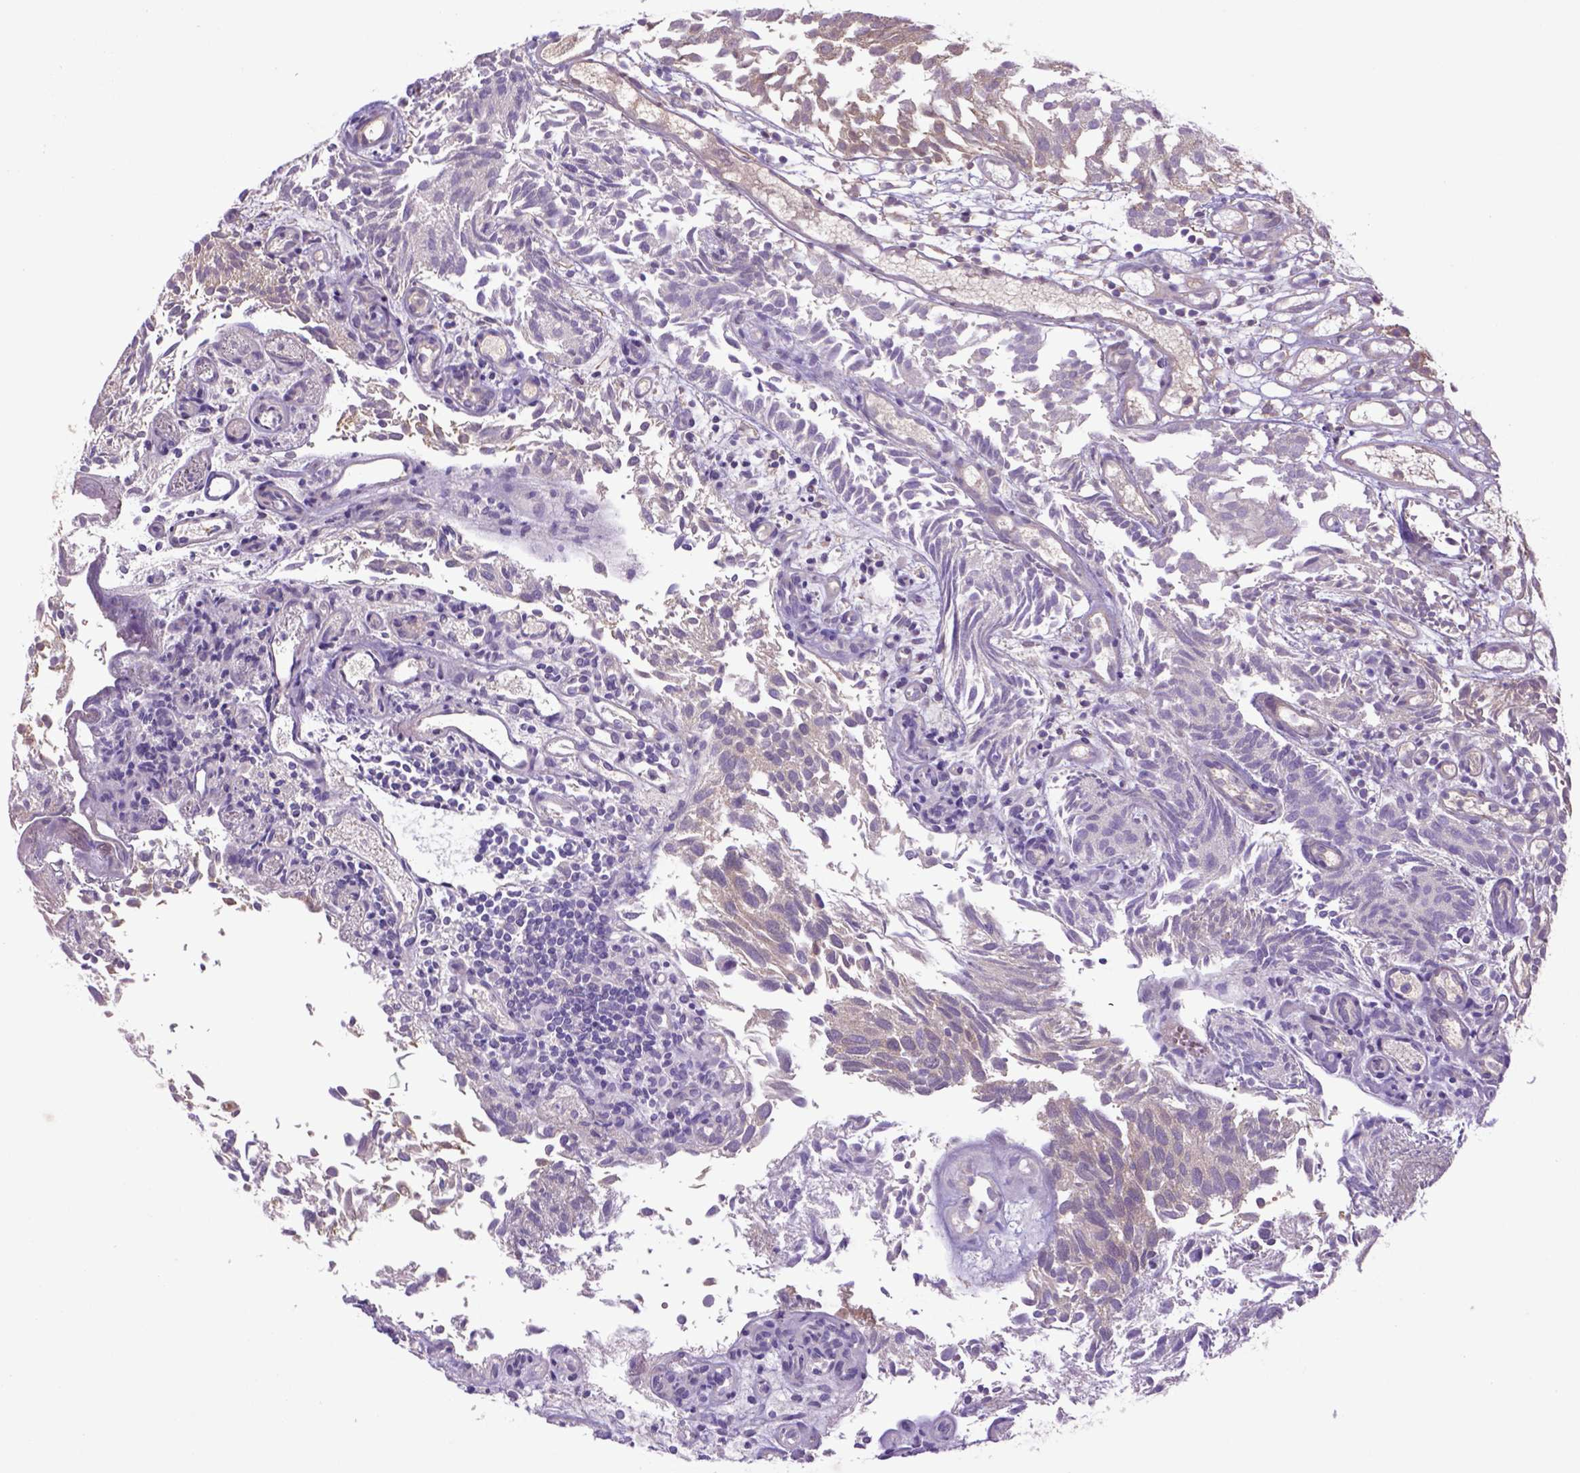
{"staining": {"intensity": "weak", "quantity": "25%-75%", "location": "cytoplasmic/membranous"}, "tissue": "urothelial cancer", "cell_type": "Tumor cells", "image_type": "cancer", "snomed": [{"axis": "morphology", "description": "Urothelial carcinoma, Low grade"}, {"axis": "topography", "description": "Urinary bladder"}], "caption": "Immunohistochemical staining of low-grade urothelial carcinoma demonstrates low levels of weak cytoplasmic/membranous expression in about 25%-75% of tumor cells.", "gene": "HSPBP1", "patient": {"sex": "male", "age": 70}}